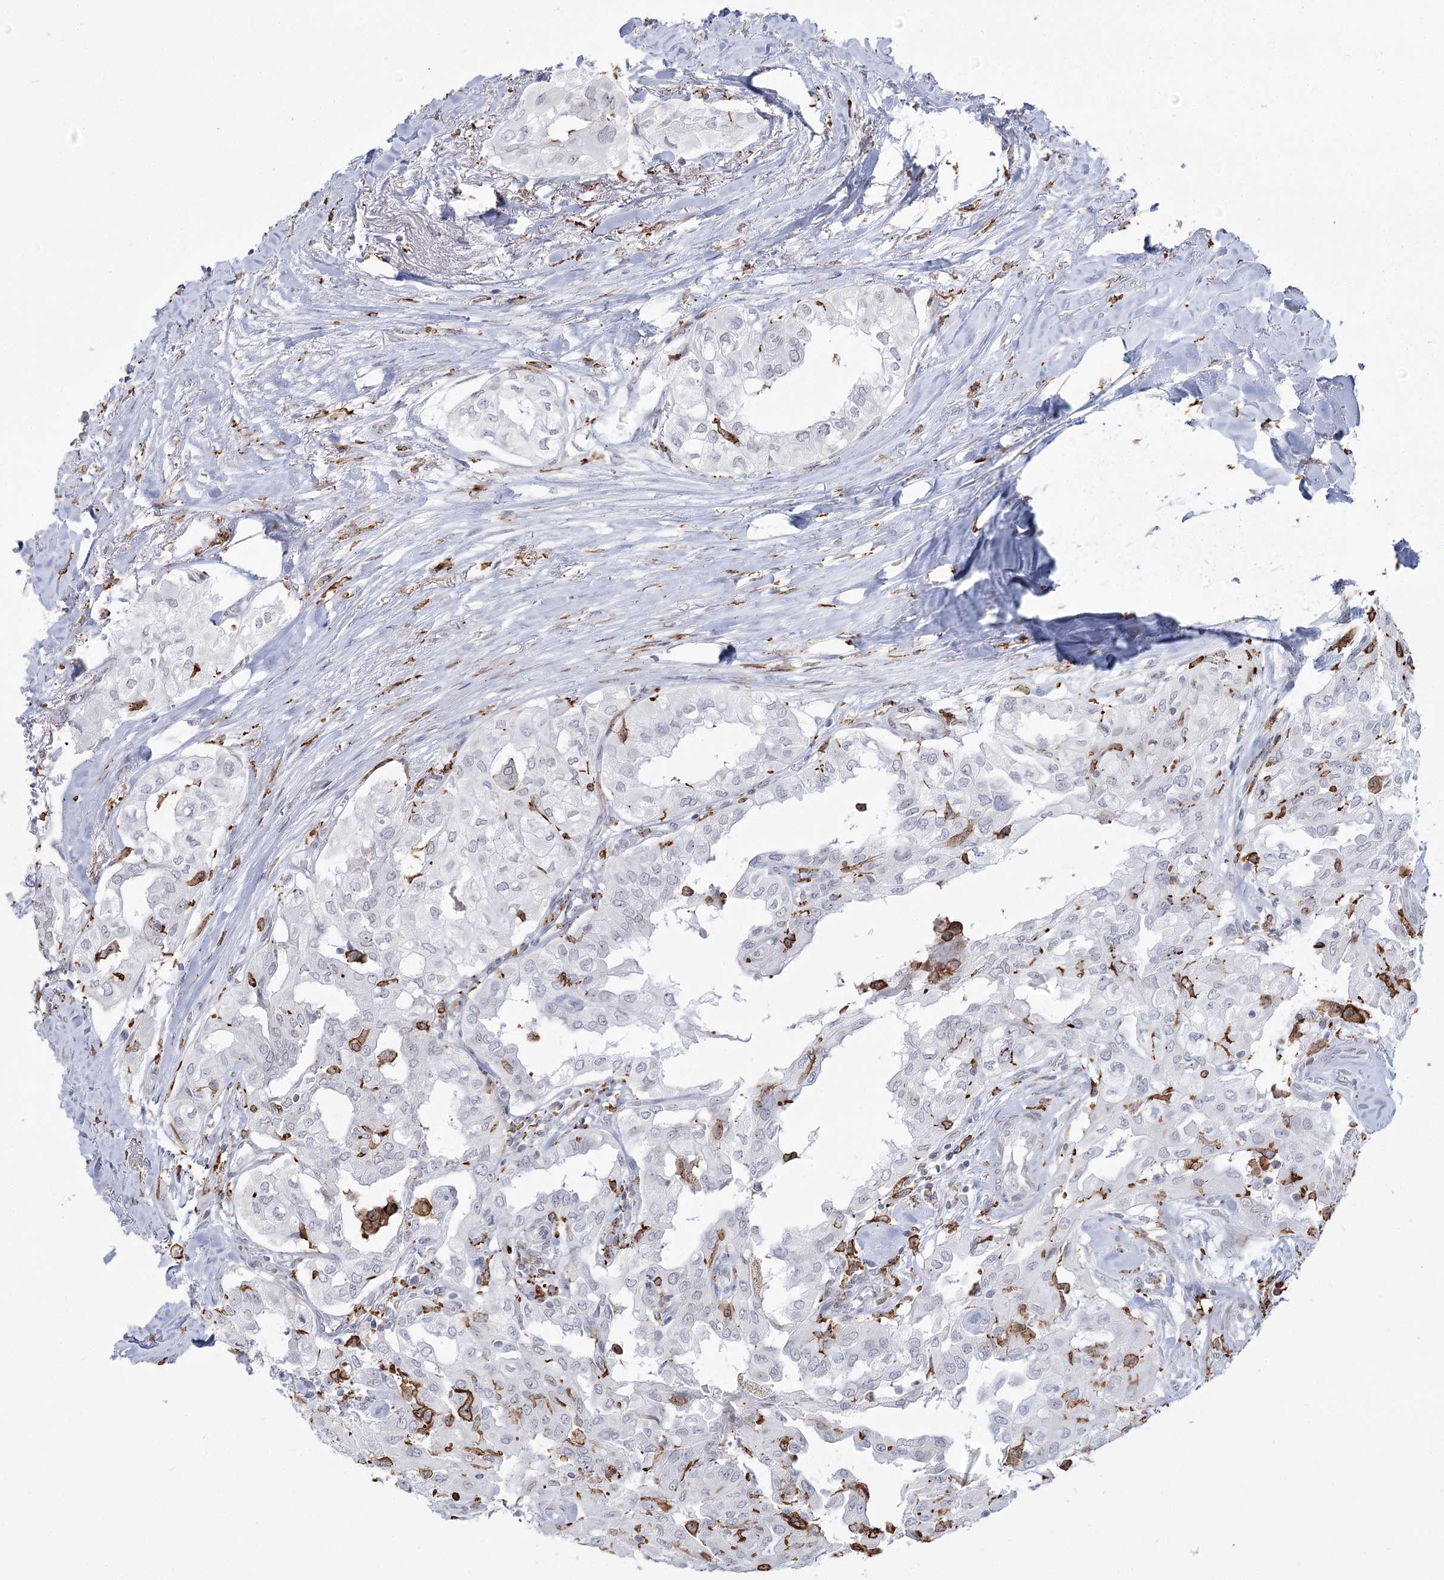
{"staining": {"intensity": "negative", "quantity": "none", "location": "none"}, "tissue": "thyroid cancer", "cell_type": "Tumor cells", "image_type": "cancer", "snomed": [{"axis": "morphology", "description": "Papillary adenocarcinoma, NOS"}, {"axis": "topography", "description": "Thyroid gland"}], "caption": "Thyroid cancer (papillary adenocarcinoma) stained for a protein using IHC exhibits no positivity tumor cells.", "gene": "C11orf1", "patient": {"sex": "female", "age": 59}}